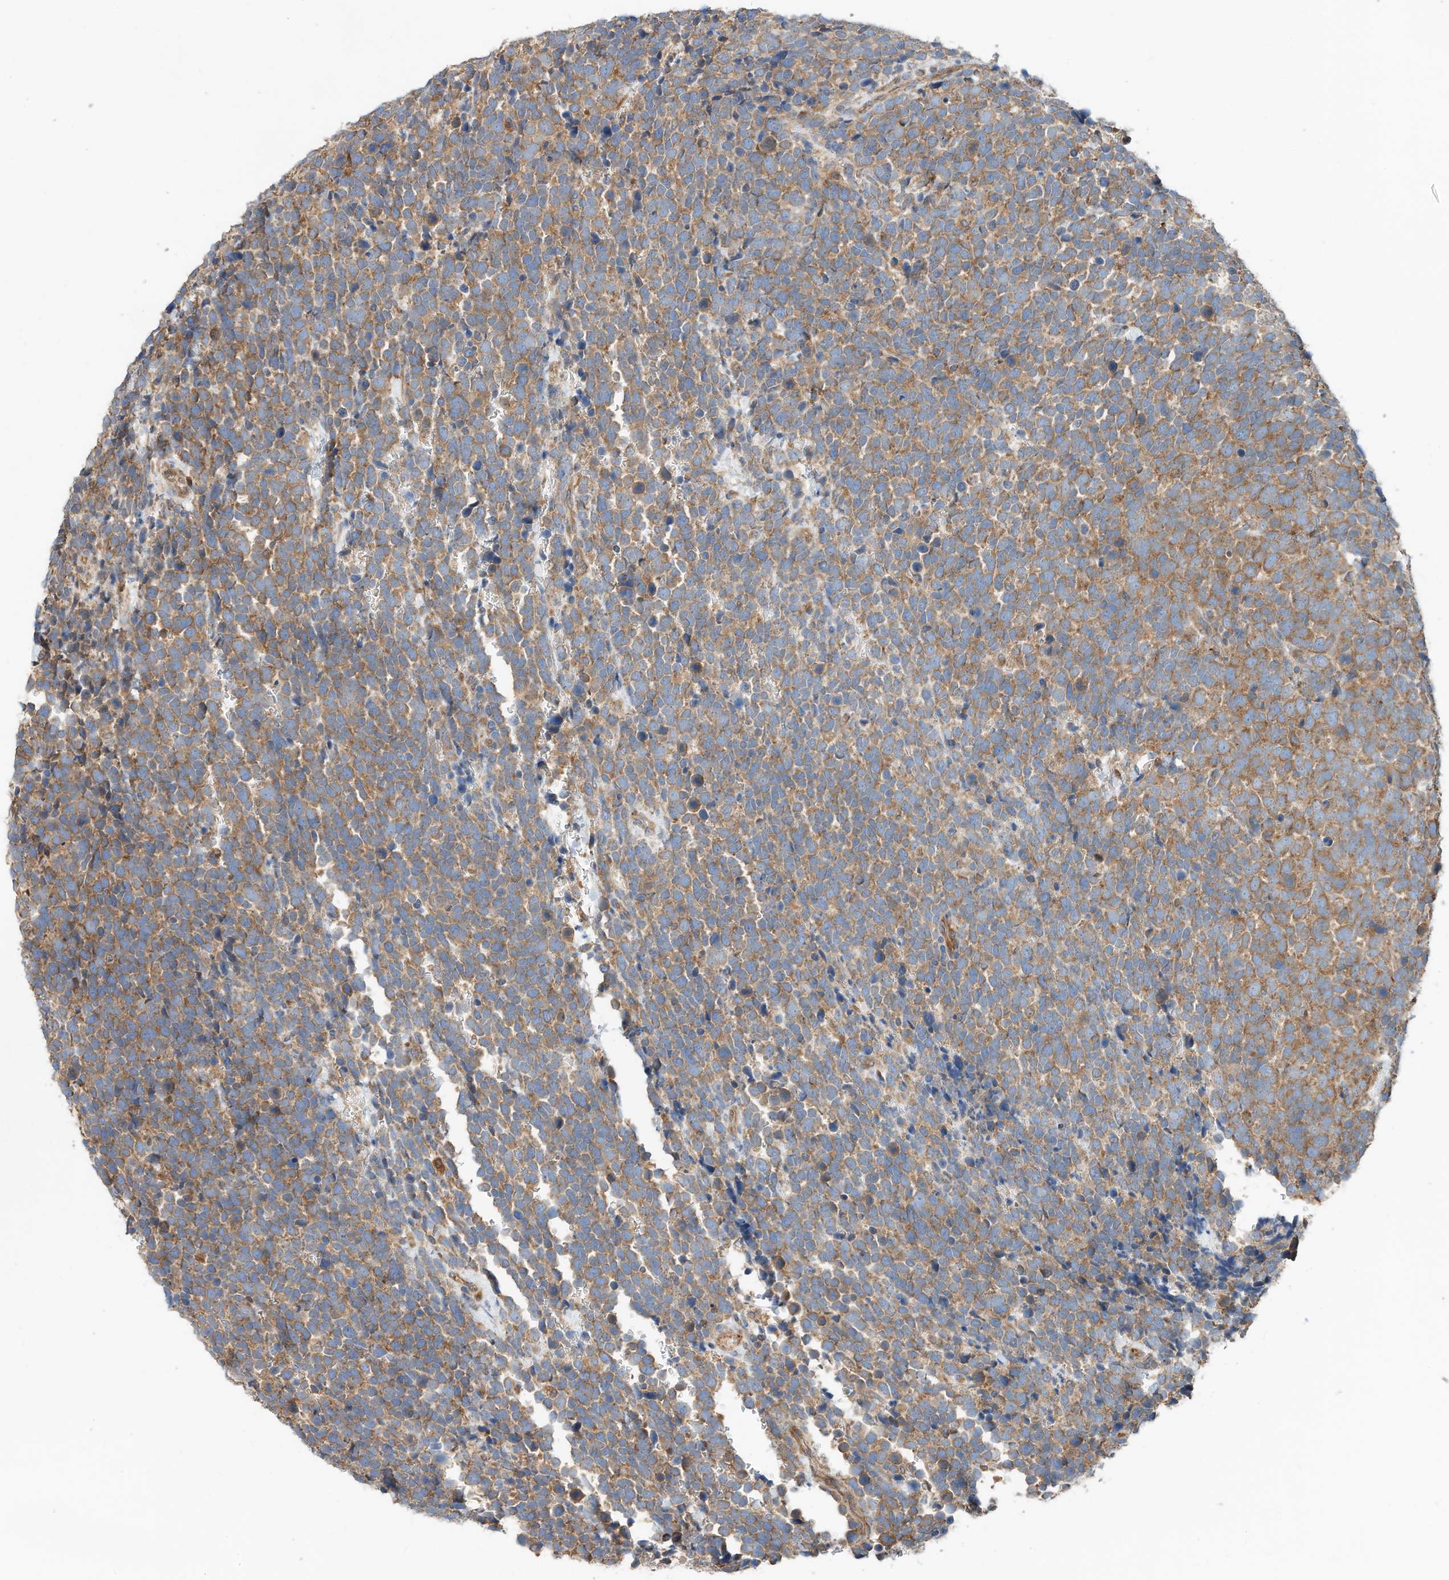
{"staining": {"intensity": "moderate", "quantity": ">75%", "location": "cytoplasmic/membranous"}, "tissue": "urothelial cancer", "cell_type": "Tumor cells", "image_type": "cancer", "snomed": [{"axis": "morphology", "description": "Urothelial carcinoma, High grade"}, {"axis": "topography", "description": "Urinary bladder"}], "caption": "Approximately >75% of tumor cells in human urothelial cancer exhibit moderate cytoplasmic/membranous protein expression as visualized by brown immunohistochemical staining.", "gene": "CPAMD8", "patient": {"sex": "female", "age": 82}}